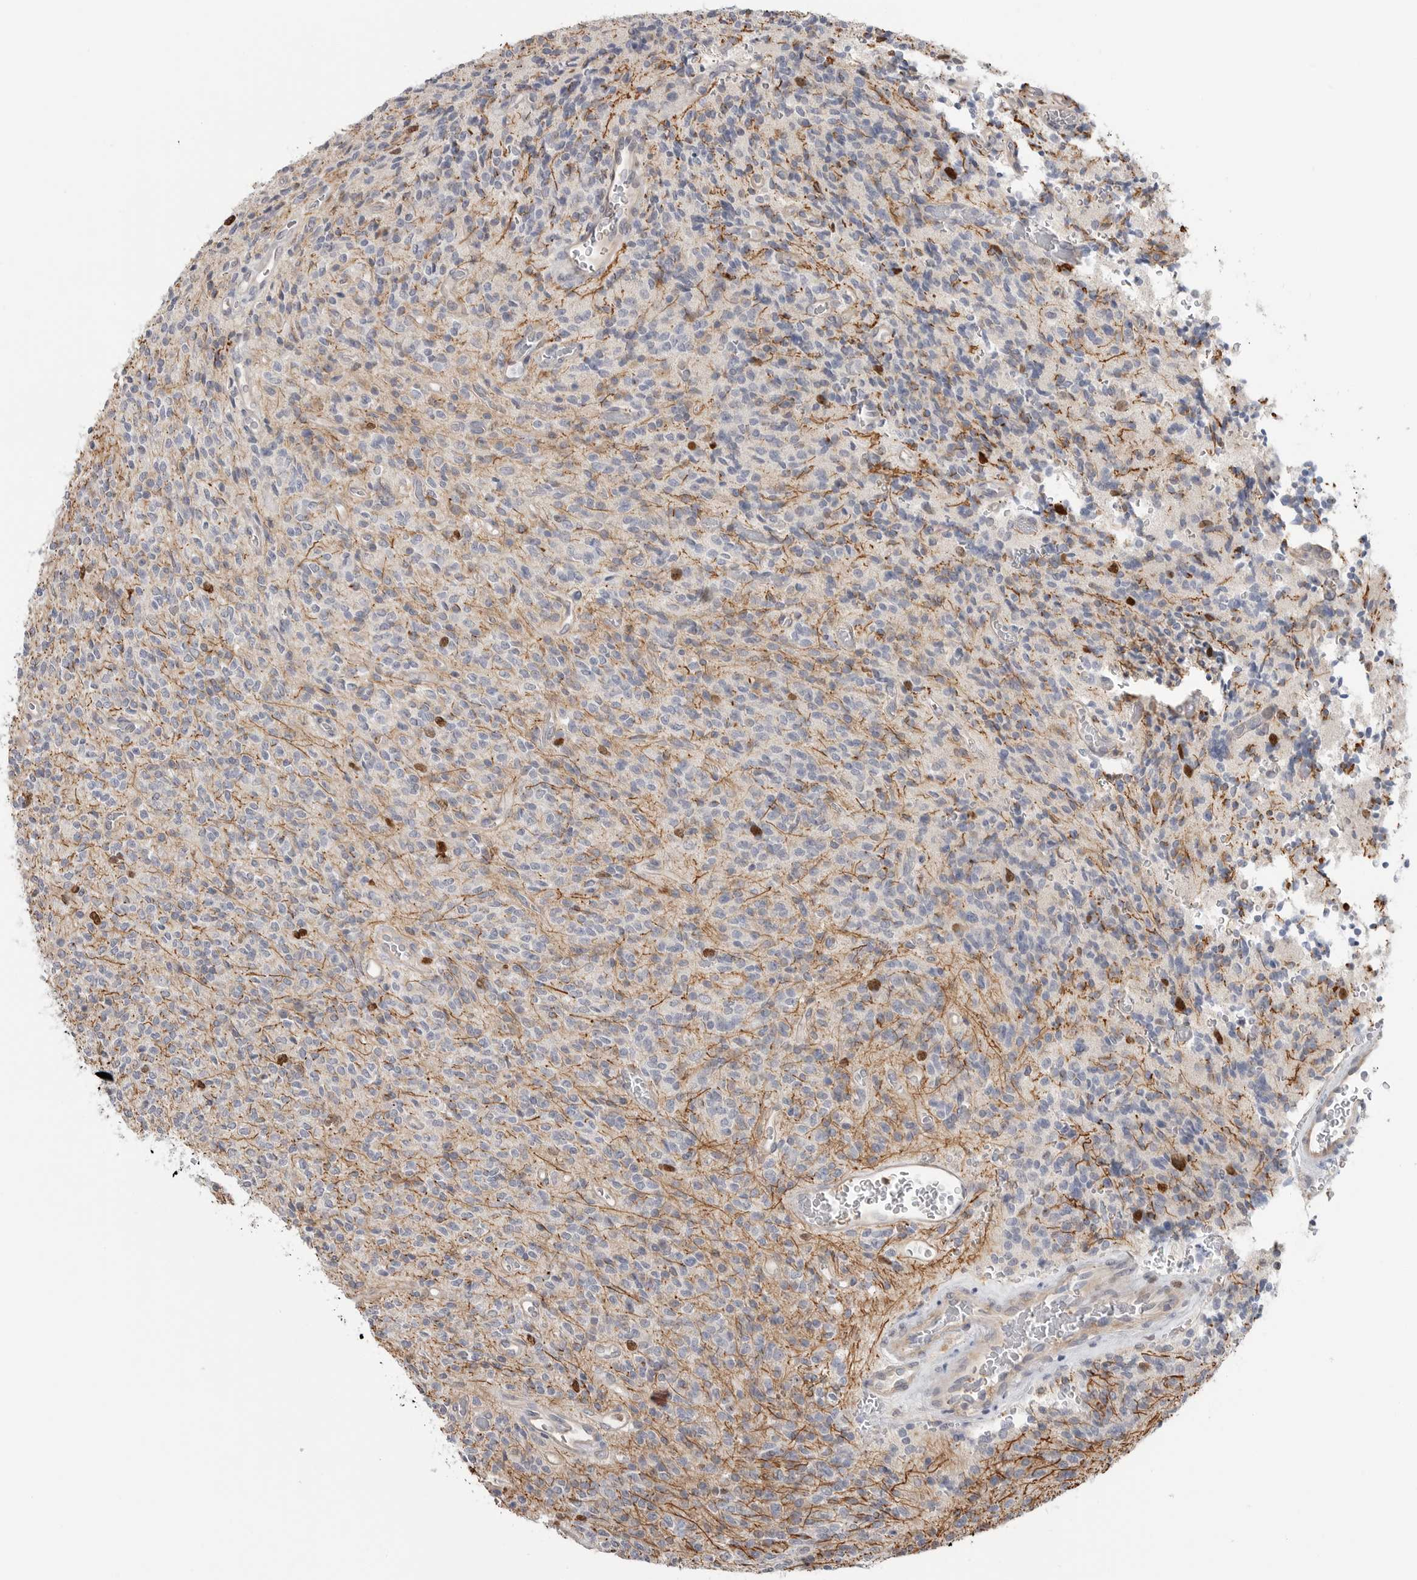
{"staining": {"intensity": "strong", "quantity": "<25%", "location": "nuclear"}, "tissue": "glioma", "cell_type": "Tumor cells", "image_type": "cancer", "snomed": [{"axis": "morphology", "description": "Glioma, malignant, High grade"}, {"axis": "topography", "description": "Brain"}], "caption": "IHC image of neoplastic tissue: glioma stained using immunohistochemistry (IHC) reveals medium levels of strong protein expression localized specifically in the nuclear of tumor cells, appearing as a nuclear brown color.", "gene": "TOP2A", "patient": {"sex": "male", "age": 34}}